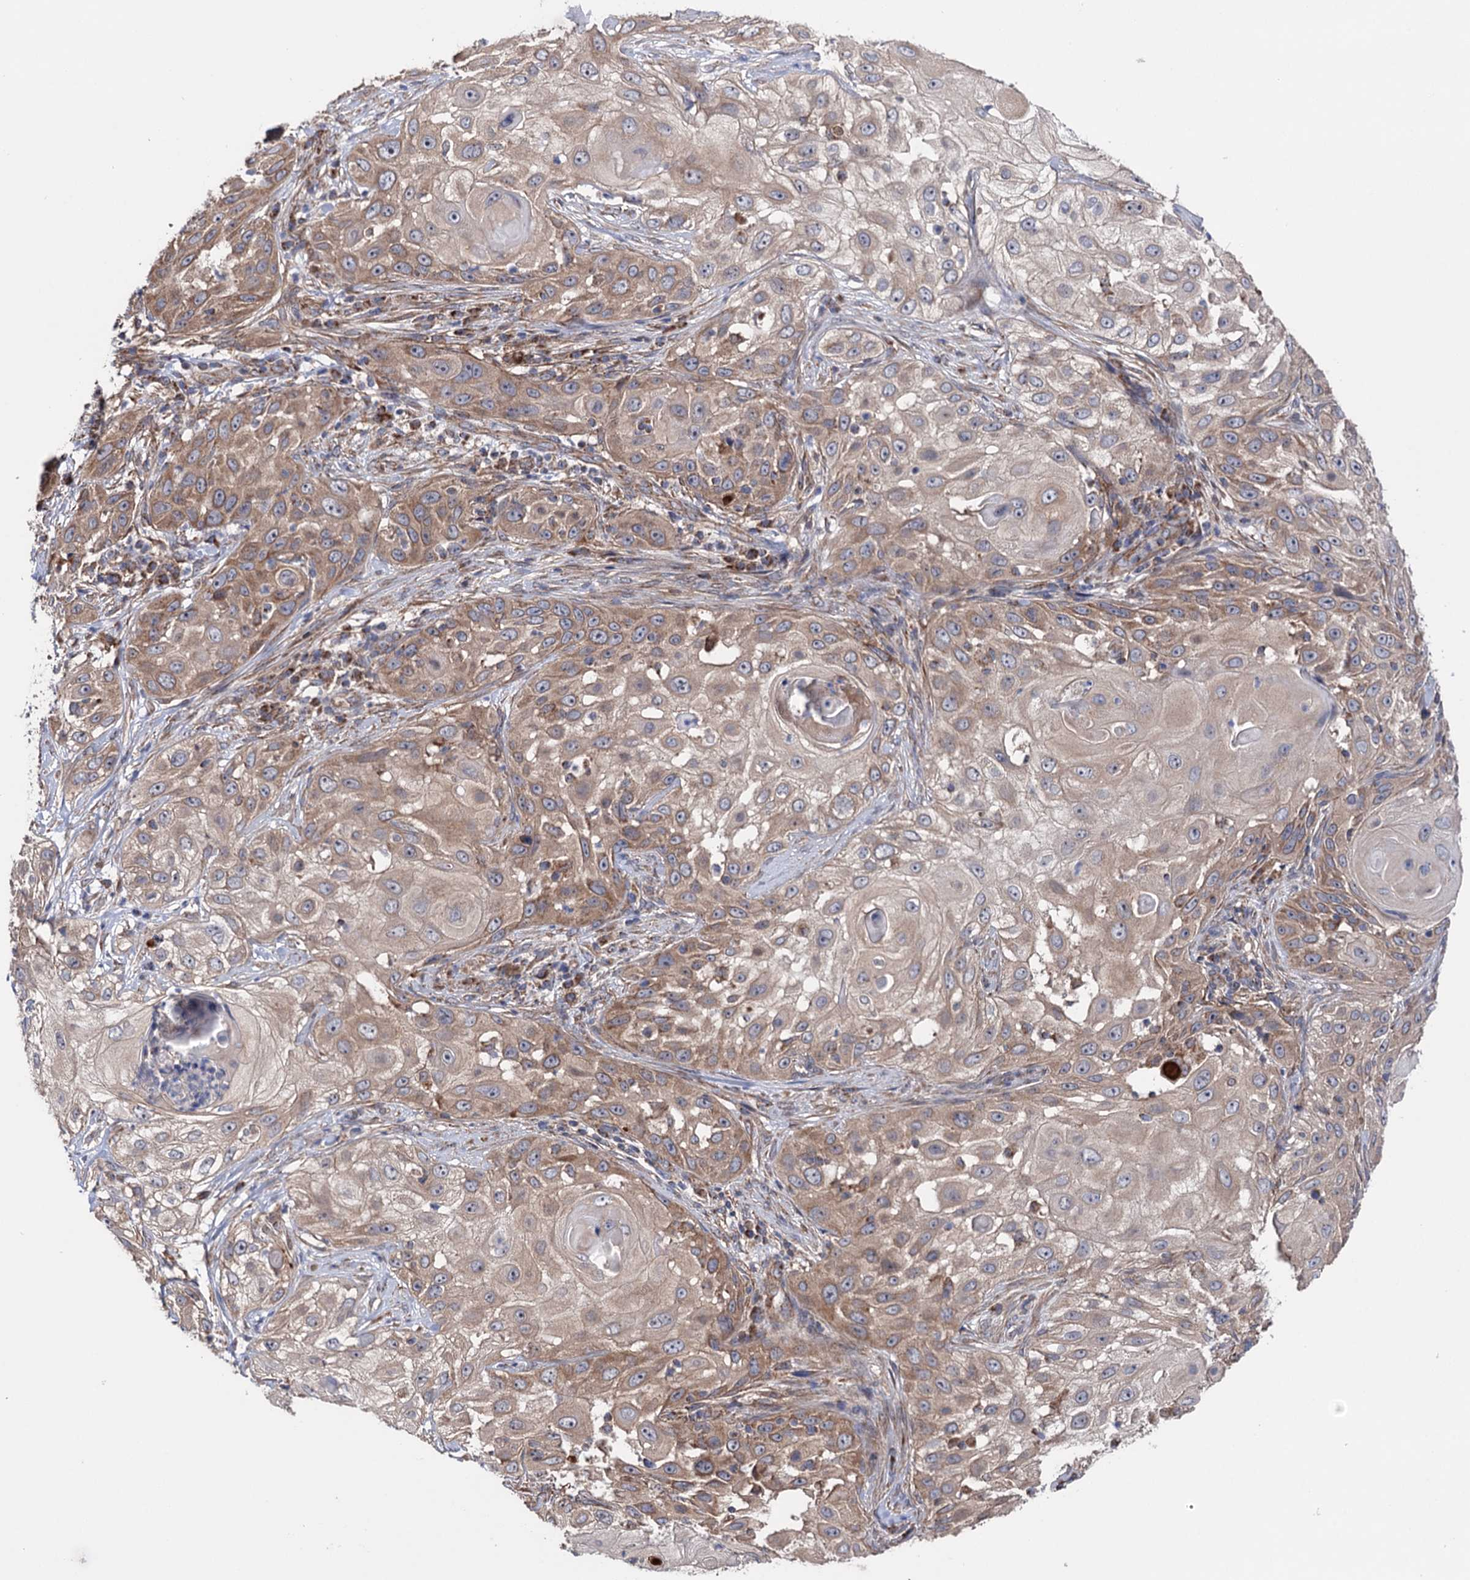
{"staining": {"intensity": "moderate", "quantity": "25%-75%", "location": "cytoplasmic/membranous"}, "tissue": "skin cancer", "cell_type": "Tumor cells", "image_type": "cancer", "snomed": [{"axis": "morphology", "description": "Squamous cell carcinoma, NOS"}, {"axis": "topography", "description": "Skin"}], "caption": "This is an image of immunohistochemistry staining of squamous cell carcinoma (skin), which shows moderate expression in the cytoplasmic/membranous of tumor cells.", "gene": "SUCLA2", "patient": {"sex": "female", "age": 44}}